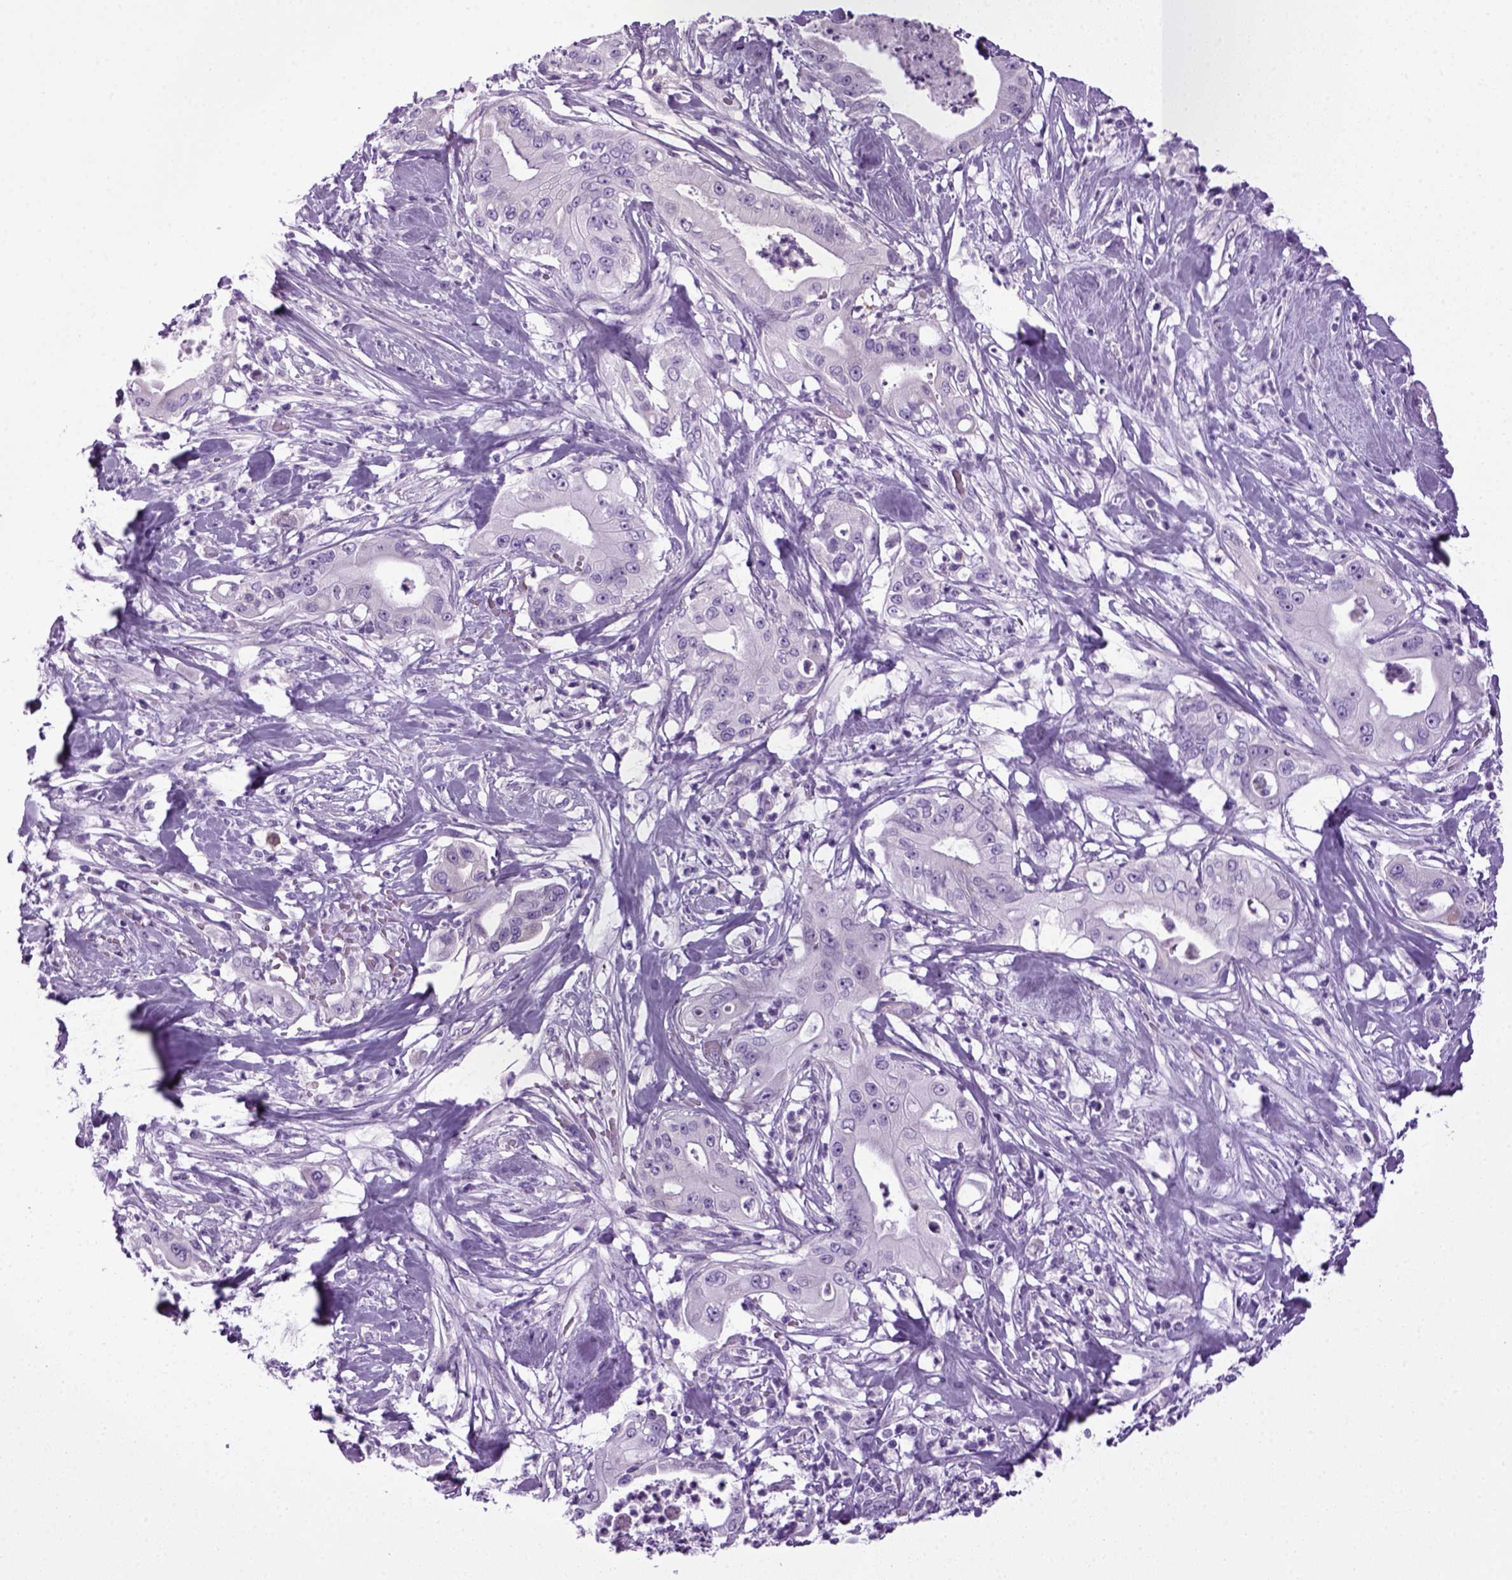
{"staining": {"intensity": "negative", "quantity": "none", "location": "none"}, "tissue": "pancreatic cancer", "cell_type": "Tumor cells", "image_type": "cancer", "snomed": [{"axis": "morphology", "description": "Adenocarcinoma, NOS"}, {"axis": "topography", "description": "Pancreas"}], "caption": "Immunohistochemistry (IHC) of human pancreatic cancer displays no positivity in tumor cells.", "gene": "HMCN2", "patient": {"sex": "male", "age": 71}}